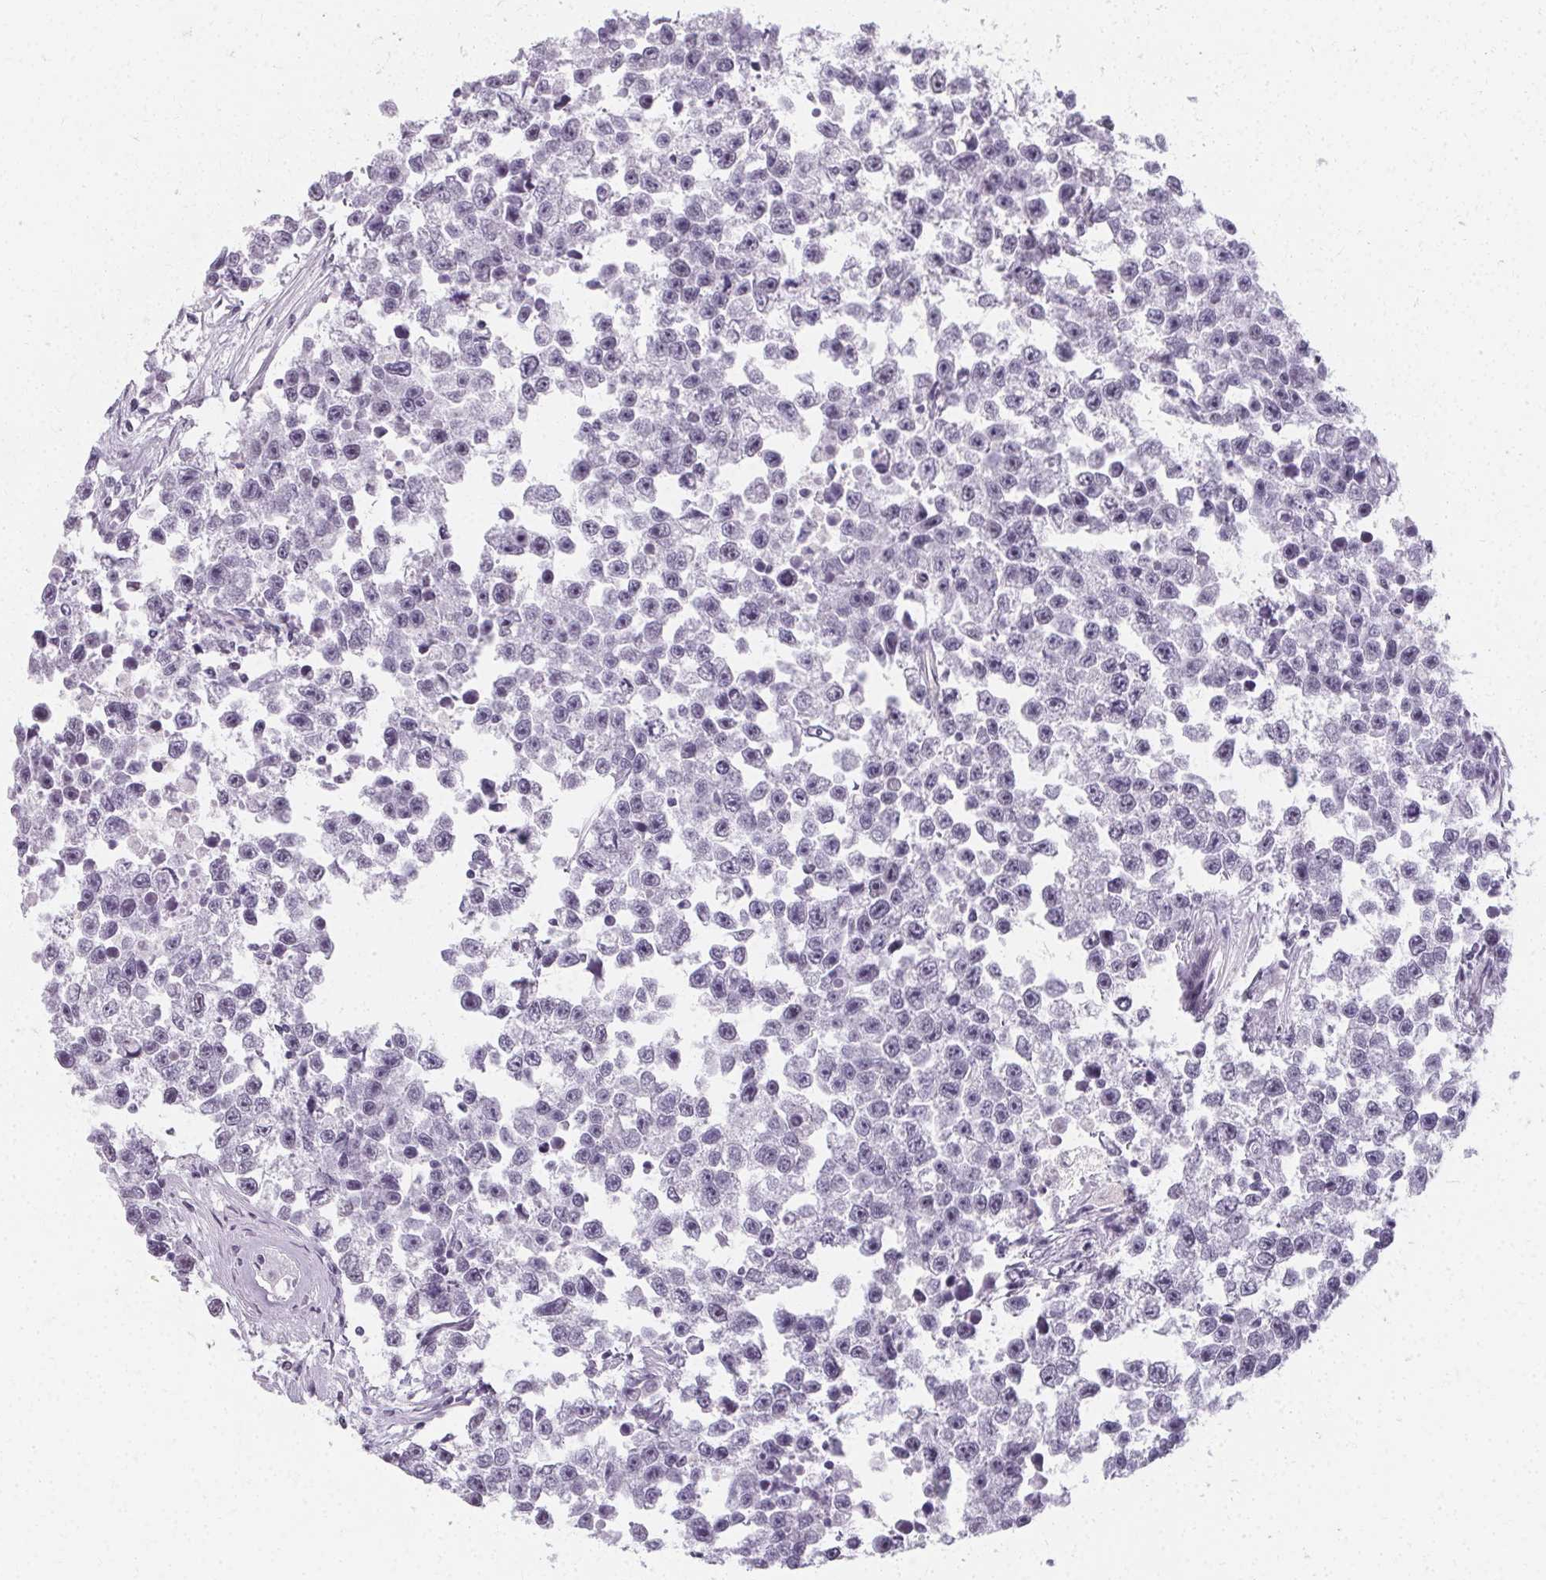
{"staining": {"intensity": "negative", "quantity": "none", "location": "none"}, "tissue": "testis cancer", "cell_type": "Tumor cells", "image_type": "cancer", "snomed": [{"axis": "morphology", "description": "Seminoma, NOS"}, {"axis": "topography", "description": "Testis"}], "caption": "There is no significant positivity in tumor cells of seminoma (testis).", "gene": "SYNPR", "patient": {"sex": "male", "age": 26}}